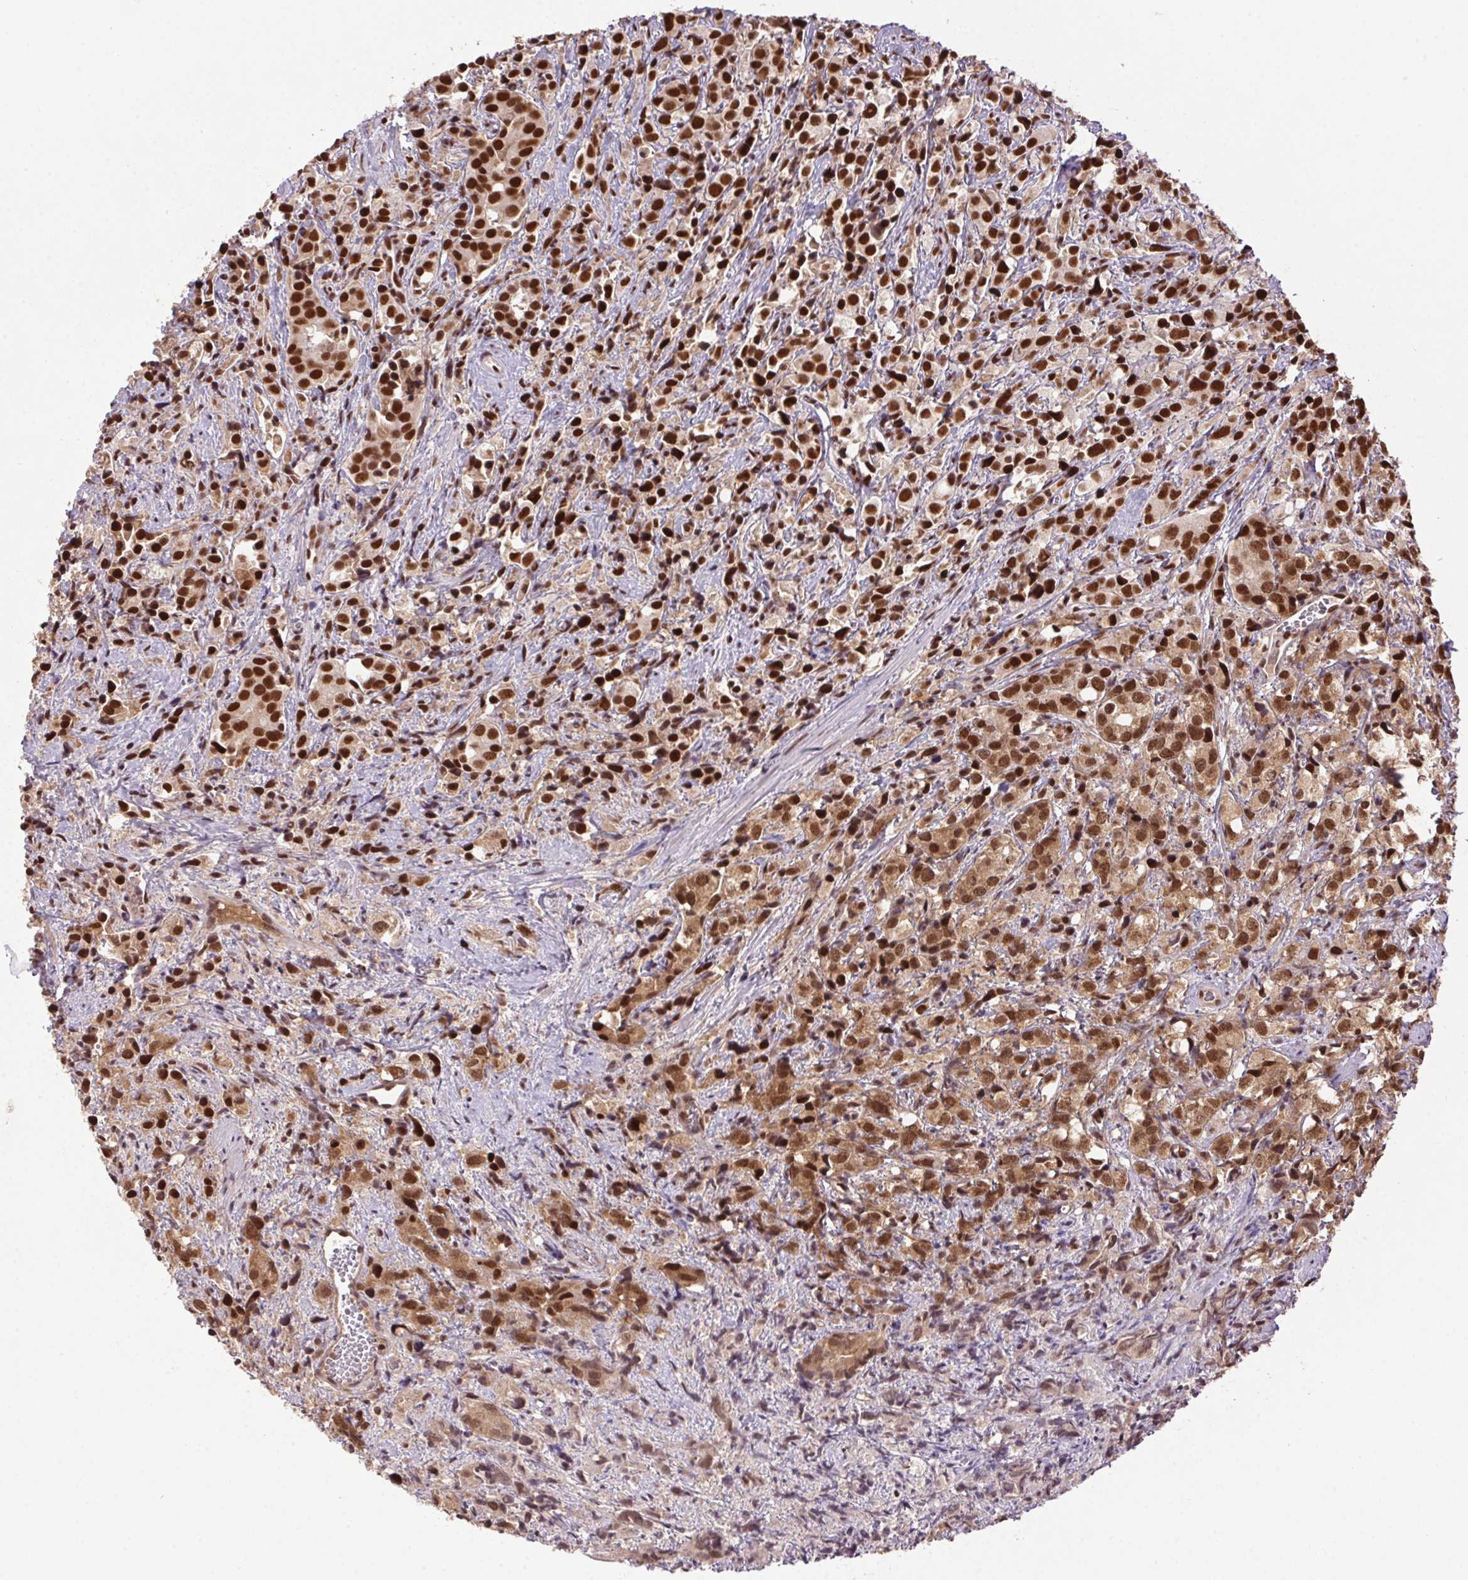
{"staining": {"intensity": "strong", "quantity": ">75%", "location": "nuclear"}, "tissue": "prostate cancer", "cell_type": "Tumor cells", "image_type": "cancer", "snomed": [{"axis": "morphology", "description": "Adenocarcinoma, High grade"}, {"axis": "topography", "description": "Prostate"}], "caption": "Immunohistochemical staining of prostate cancer (high-grade adenocarcinoma) reveals high levels of strong nuclear protein positivity in approximately >75% of tumor cells.", "gene": "ZNF207", "patient": {"sex": "male", "age": 86}}